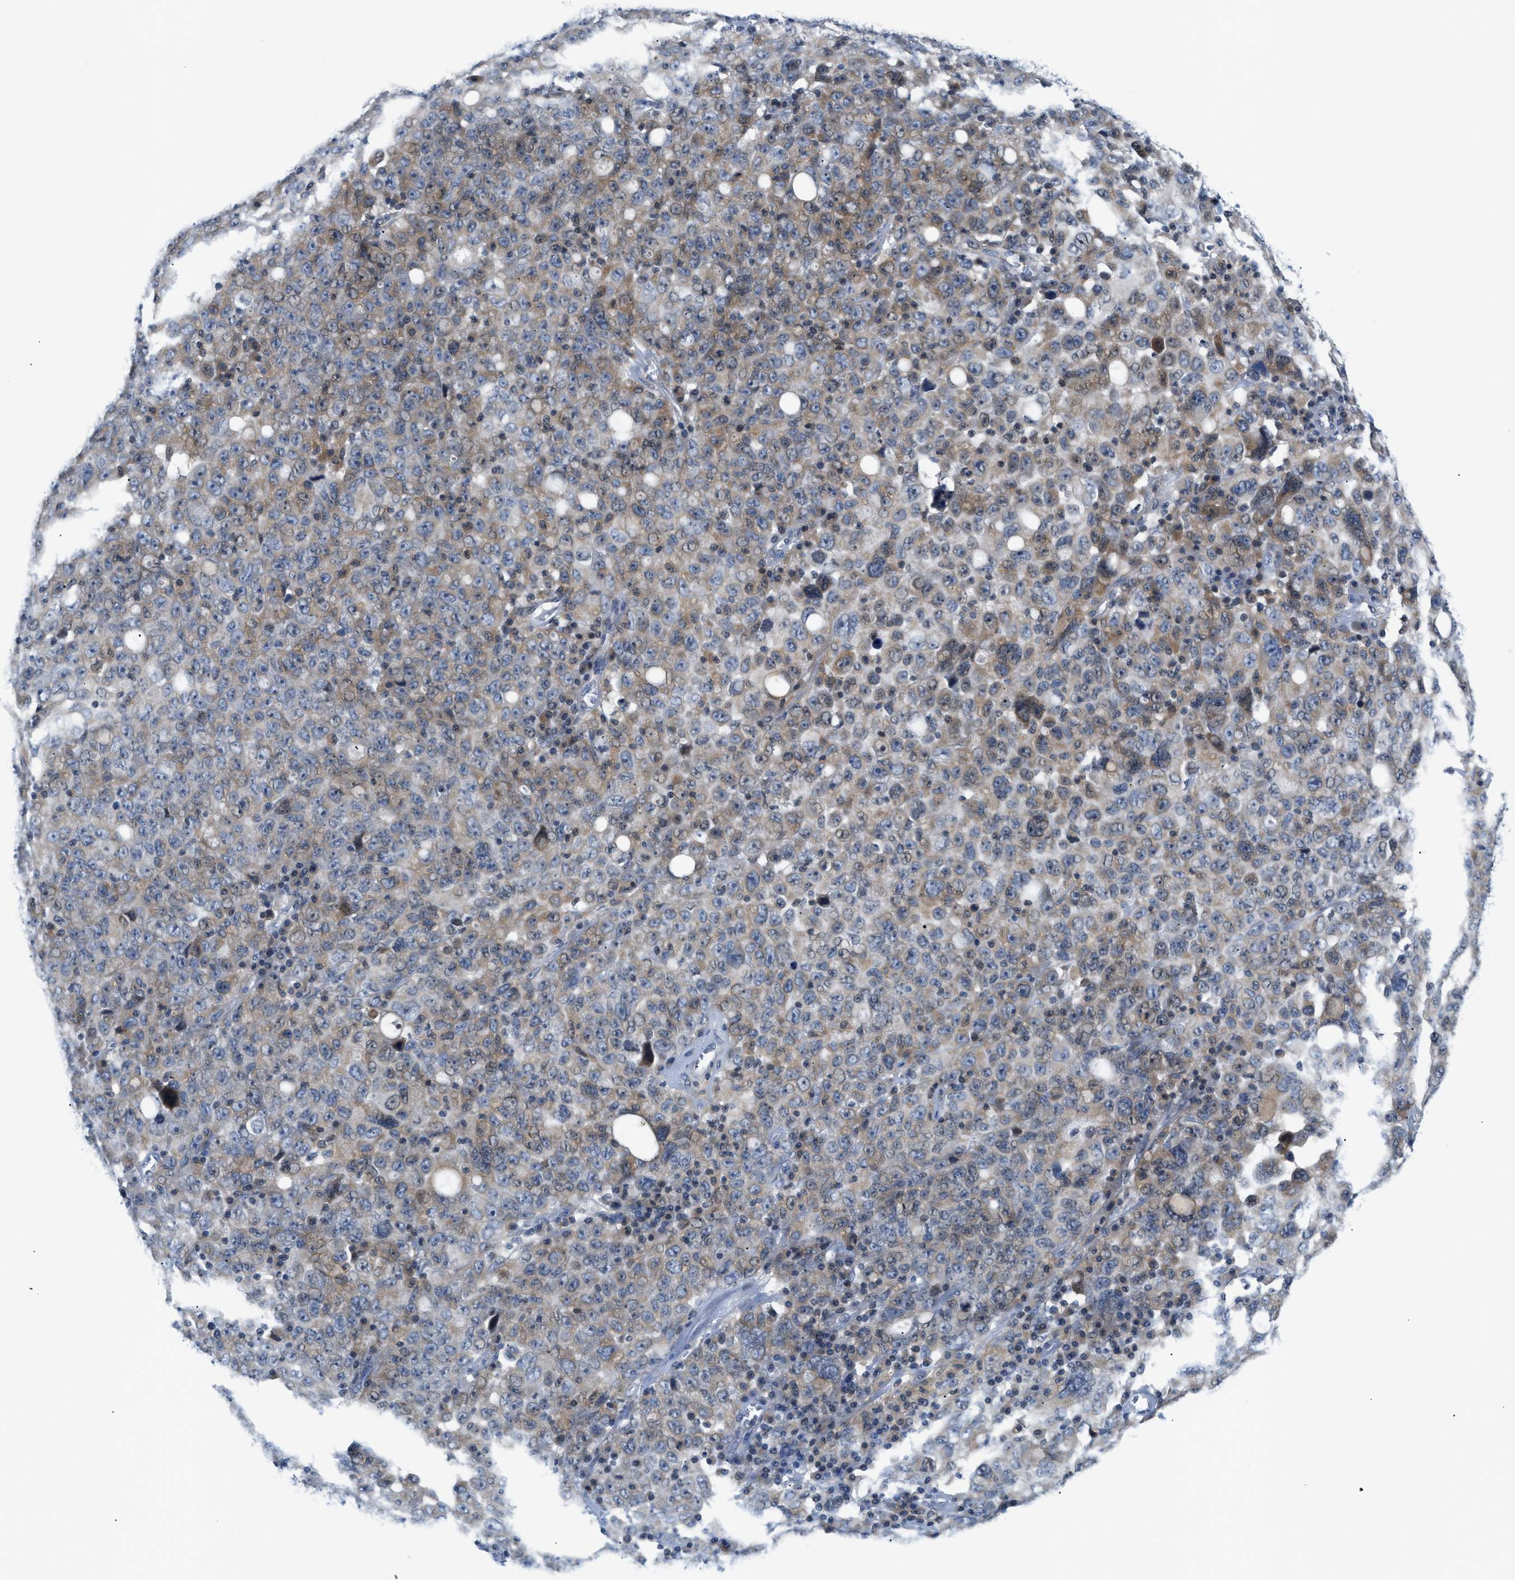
{"staining": {"intensity": "moderate", "quantity": ">75%", "location": "cytoplasmic/membranous,nuclear"}, "tissue": "ovarian cancer", "cell_type": "Tumor cells", "image_type": "cancer", "snomed": [{"axis": "morphology", "description": "Carcinoma, endometroid"}, {"axis": "topography", "description": "Ovary"}], "caption": "A medium amount of moderate cytoplasmic/membranous and nuclear positivity is present in about >75% of tumor cells in ovarian cancer (endometroid carcinoma) tissue. (Stains: DAB in brown, nuclei in blue, Microscopy: brightfield microscopy at high magnification).", "gene": "FDCSP", "patient": {"sex": "female", "age": 62}}